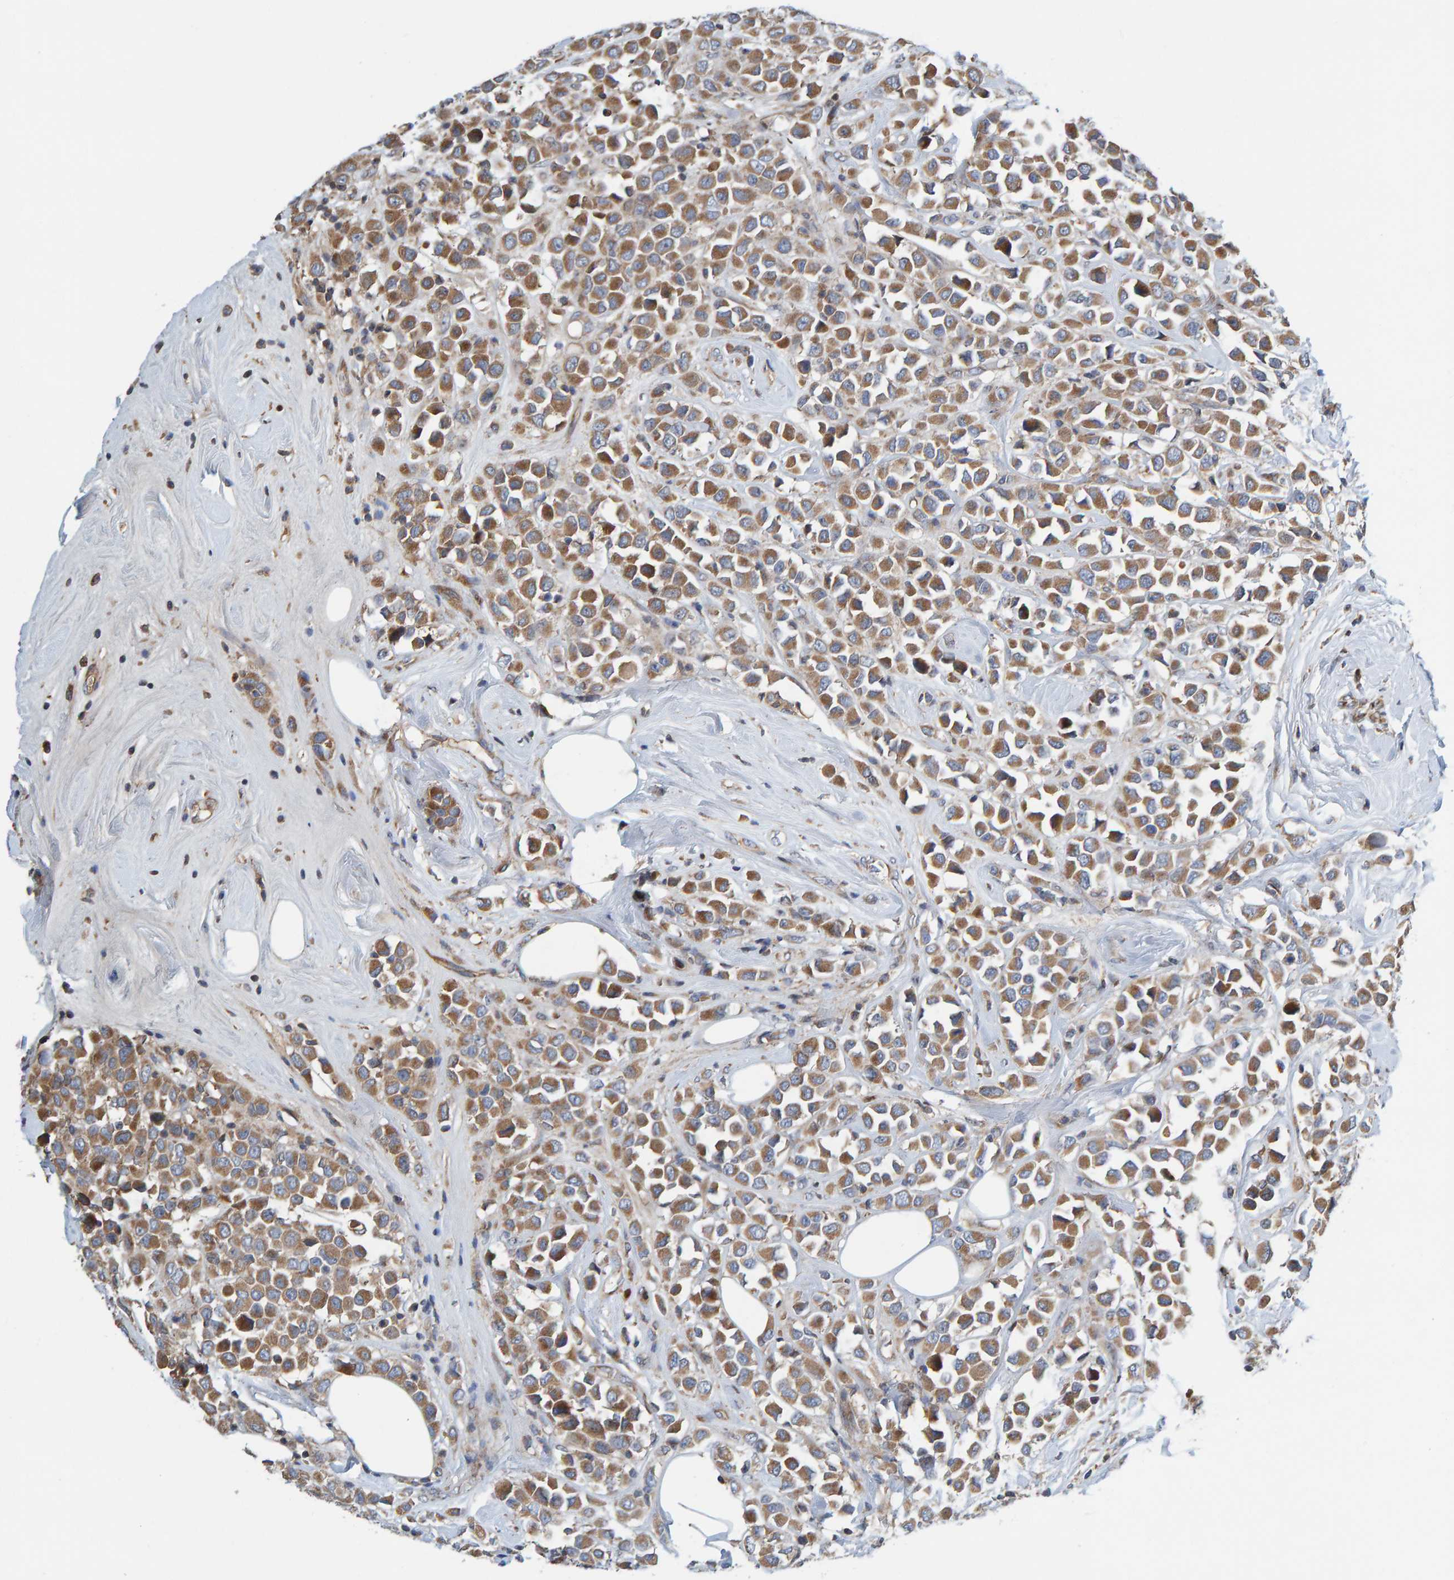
{"staining": {"intensity": "moderate", "quantity": ">75%", "location": "cytoplasmic/membranous"}, "tissue": "breast cancer", "cell_type": "Tumor cells", "image_type": "cancer", "snomed": [{"axis": "morphology", "description": "Duct carcinoma"}, {"axis": "topography", "description": "Breast"}], "caption": "This micrograph exhibits immunohistochemistry (IHC) staining of breast cancer, with medium moderate cytoplasmic/membranous positivity in approximately >75% of tumor cells.", "gene": "KIAA0753", "patient": {"sex": "female", "age": 61}}